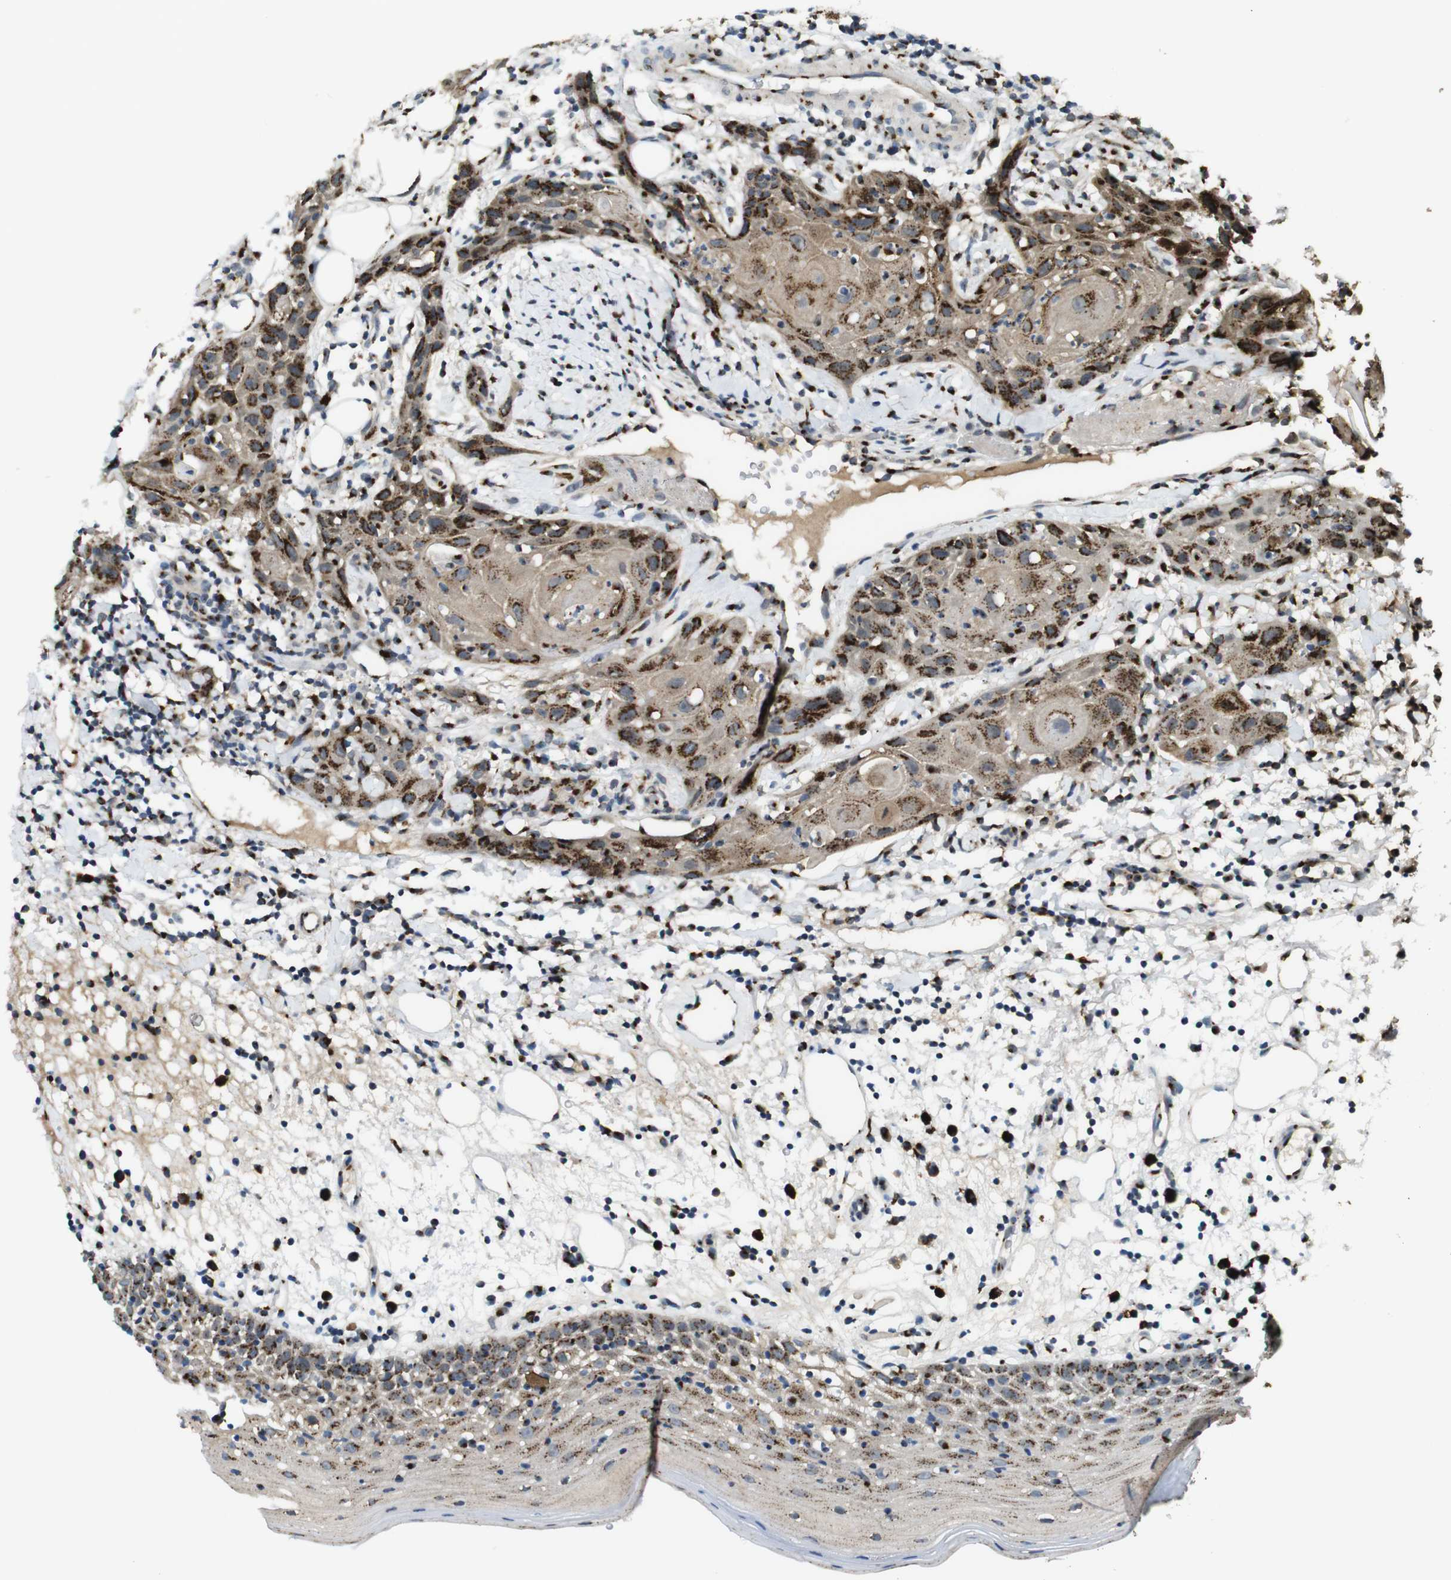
{"staining": {"intensity": "moderate", "quantity": ">75%", "location": "cytoplasmic/membranous"}, "tissue": "oral mucosa", "cell_type": "Squamous epithelial cells", "image_type": "normal", "snomed": [{"axis": "morphology", "description": "Normal tissue, NOS"}, {"axis": "morphology", "description": "Squamous cell carcinoma, NOS"}, {"axis": "topography", "description": "Skeletal muscle"}, {"axis": "topography", "description": "Oral tissue"}], "caption": "This is an image of IHC staining of benign oral mucosa, which shows moderate expression in the cytoplasmic/membranous of squamous epithelial cells.", "gene": "ZFPL1", "patient": {"sex": "male", "age": 71}}